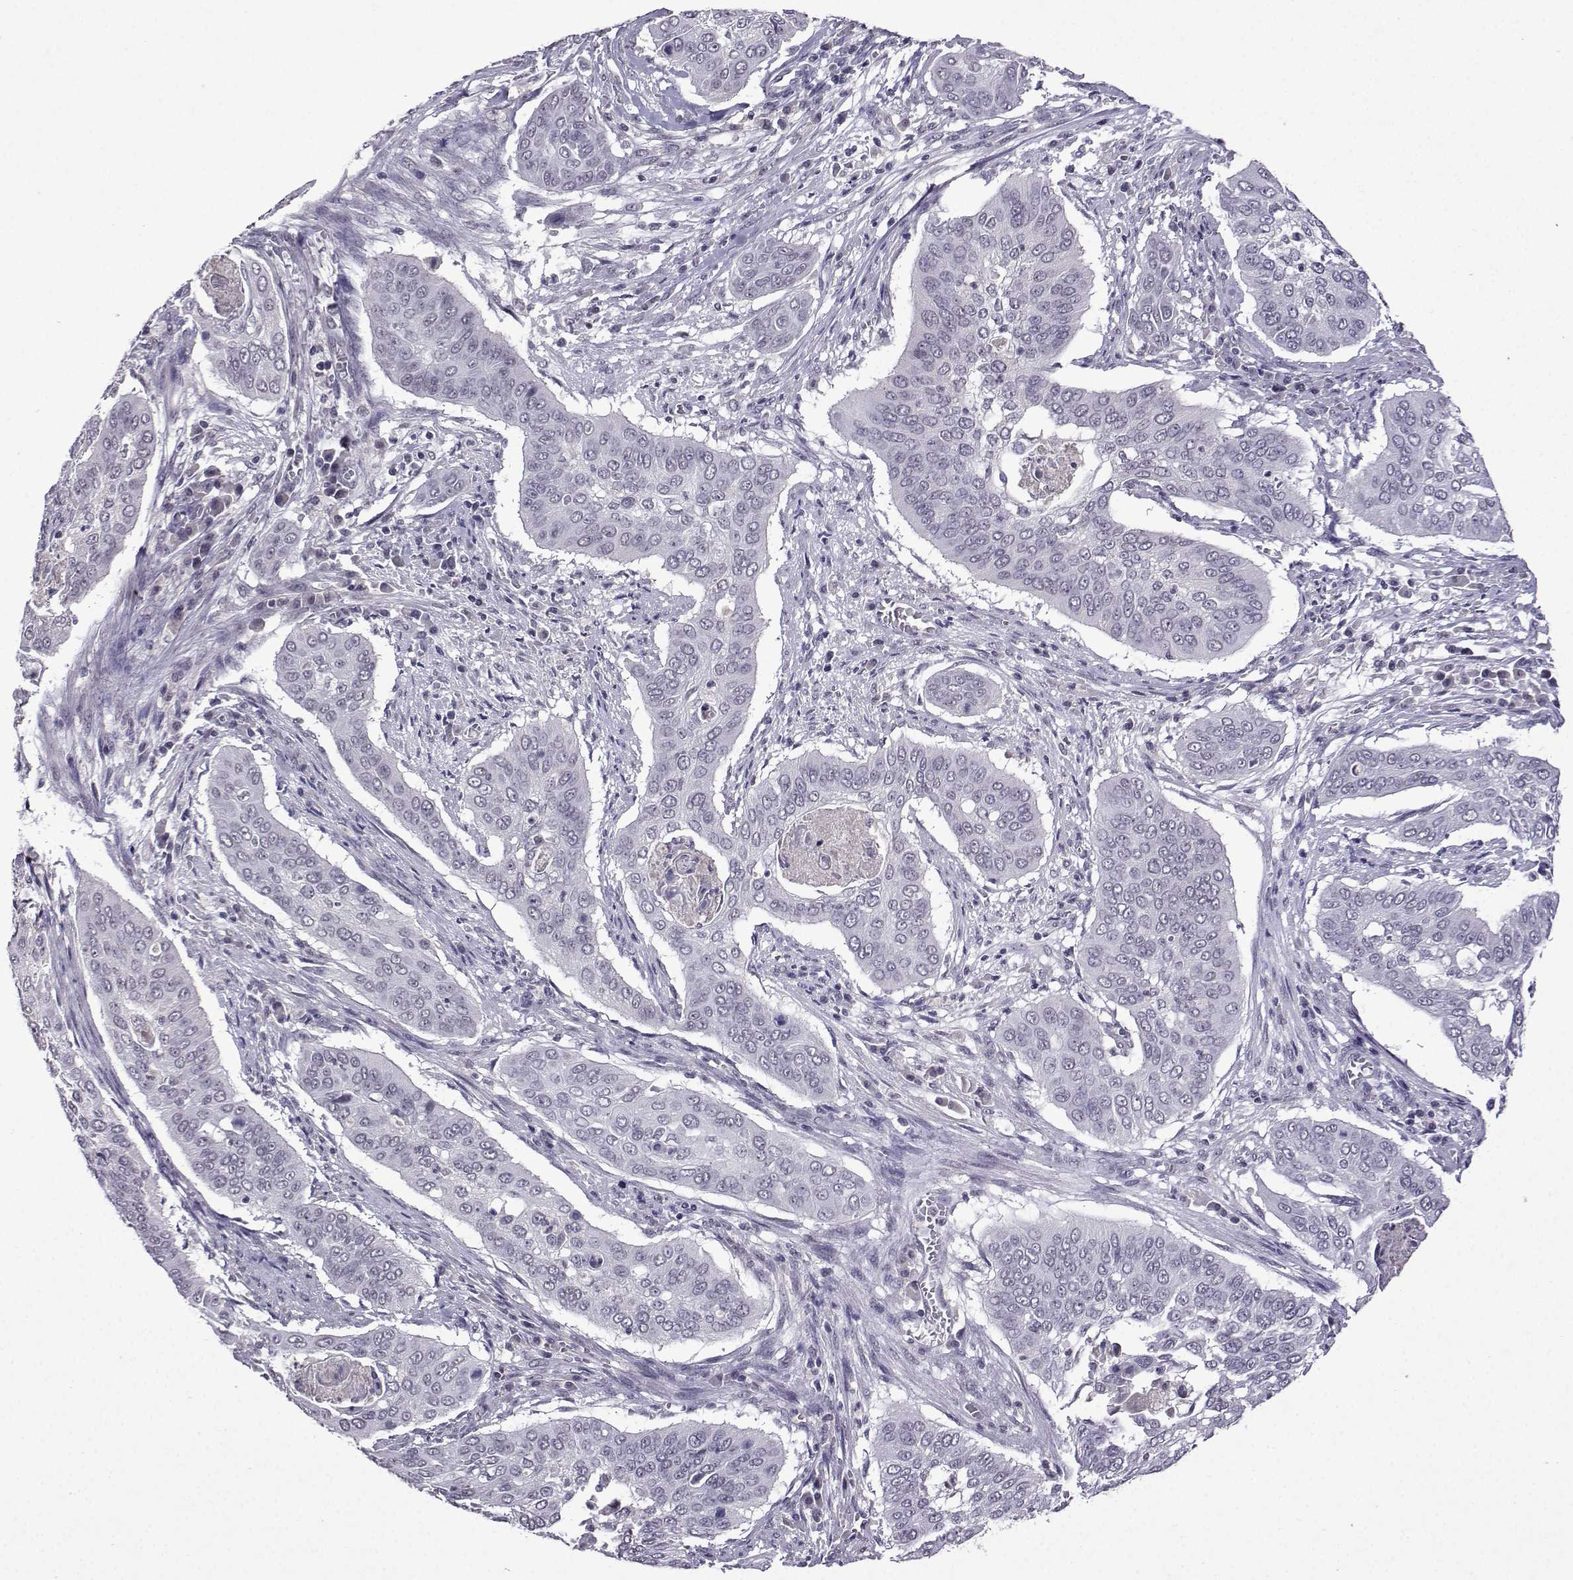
{"staining": {"intensity": "negative", "quantity": "none", "location": "none"}, "tissue": "cervical cancer", "cell_type": "Tumor cells", "image_type": "cancer", "snomed": [{"axis": "morphology", "description": "Squamous cell carcinoma, NOS"}, {"axis": "topography", "description": "Cervix"}], "caption": "Immunohistochemistry (IHC) image of neoplastic tissue: human squamous cell carcinoma (cervical) stained with DAB demonstrates no significant protein positivity in tumor cells.", "gene": "CCL28", "patient": {"sex": "female", "age": 39}}